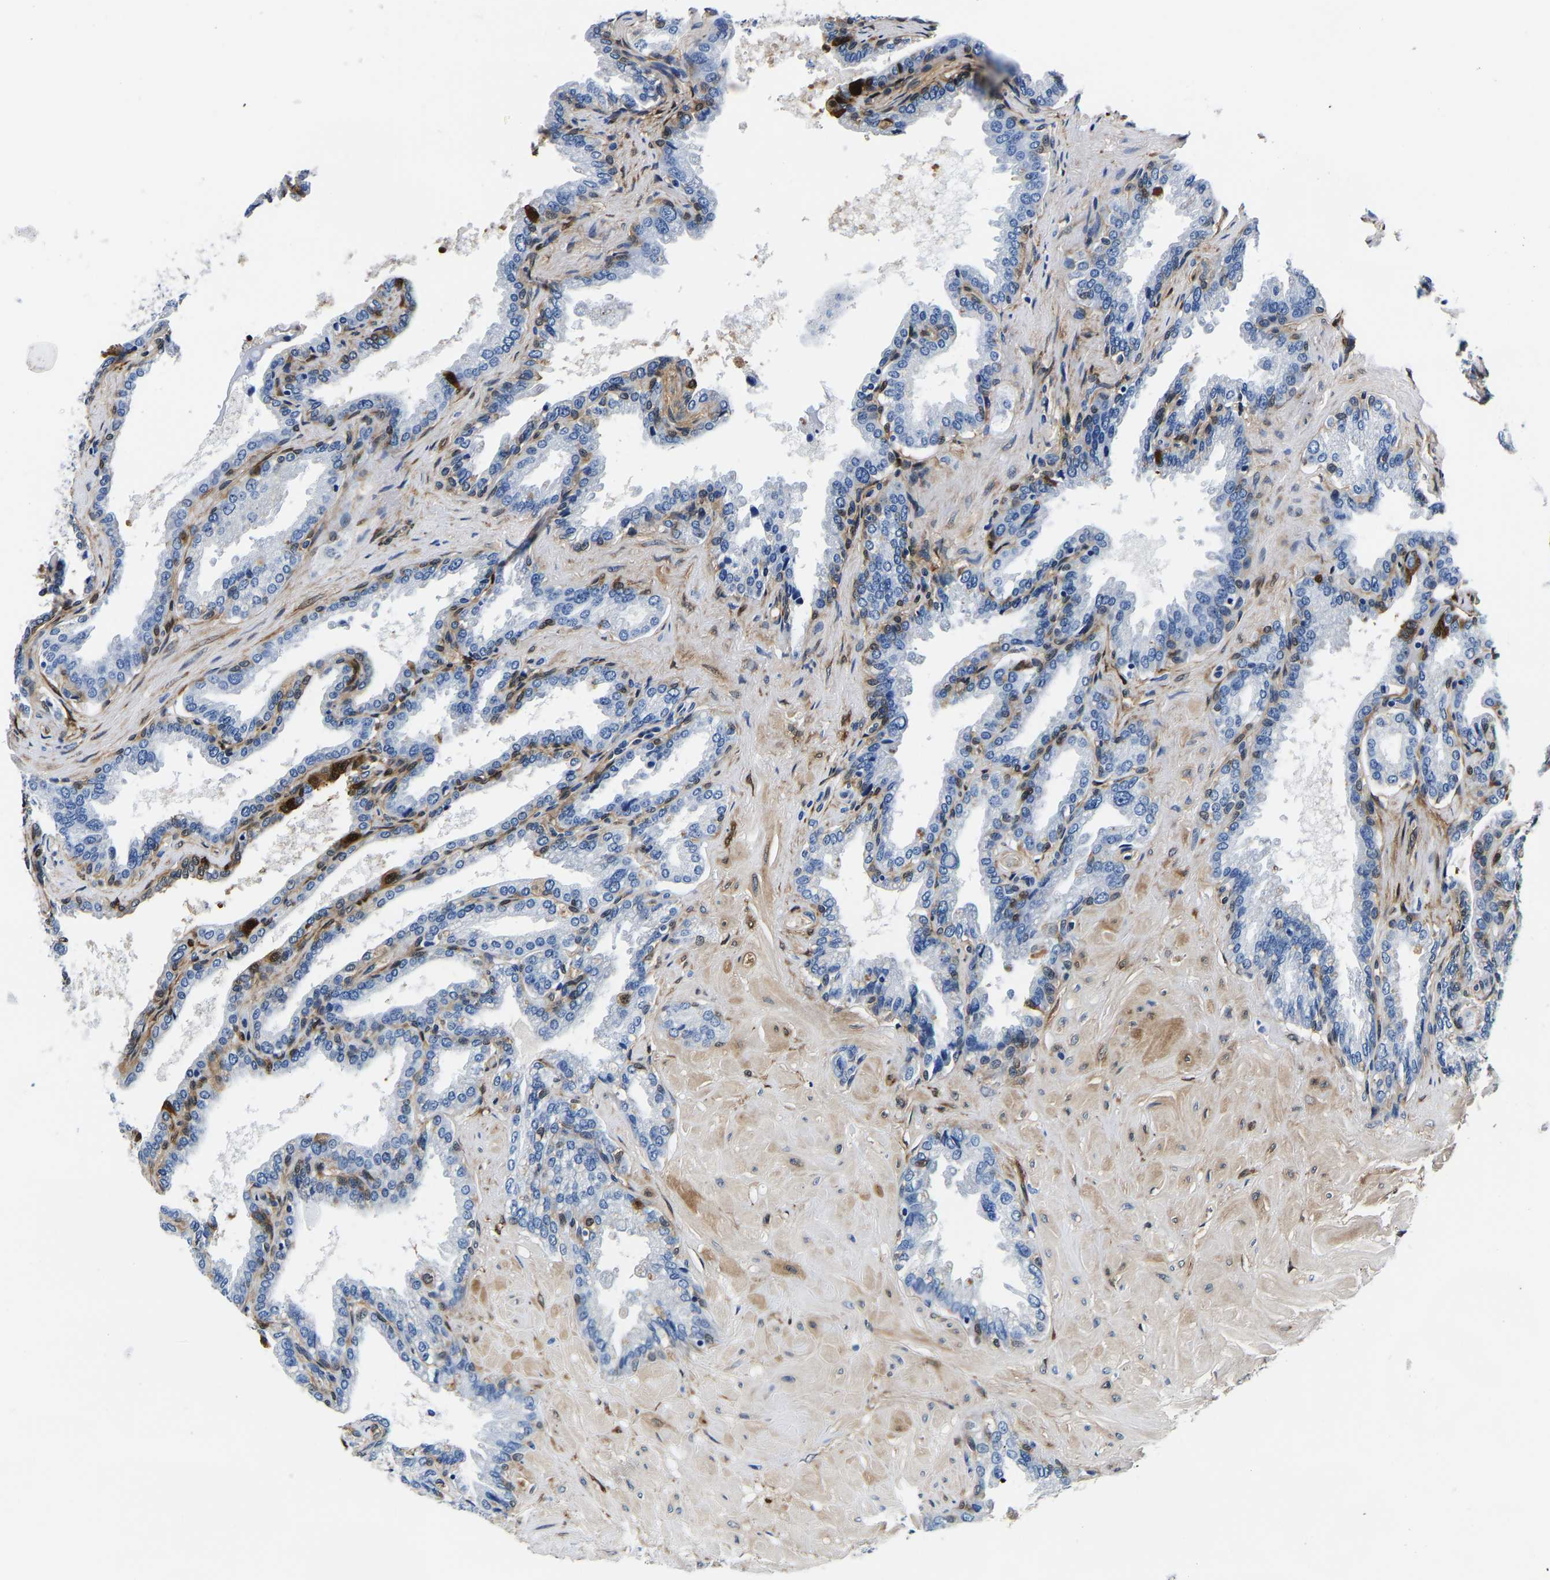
{"staining": {"intensity": "moderate", "quantity": "<25%", "location": "cytoplasmic/membranous,nuclear"}, "tissue": "seminal vesicle", "cell_type": "Glandular cells", "image_type": "normal", "snomed": [{"axis": "morphology", "description": "Normal tissue, NOS"}, {"axis": "topography", "description": "Seminal veicle"}], "caption": "A high-resolution image shows immunohistochemistry staining of unremarkable seminal vesicle, which reveals moderate cytoplasmic/membranous,nuclear positivity in approximately <25% of glandular cells.", "gene": "S100A13", "patient": {"sex": "male", "age": 46}}